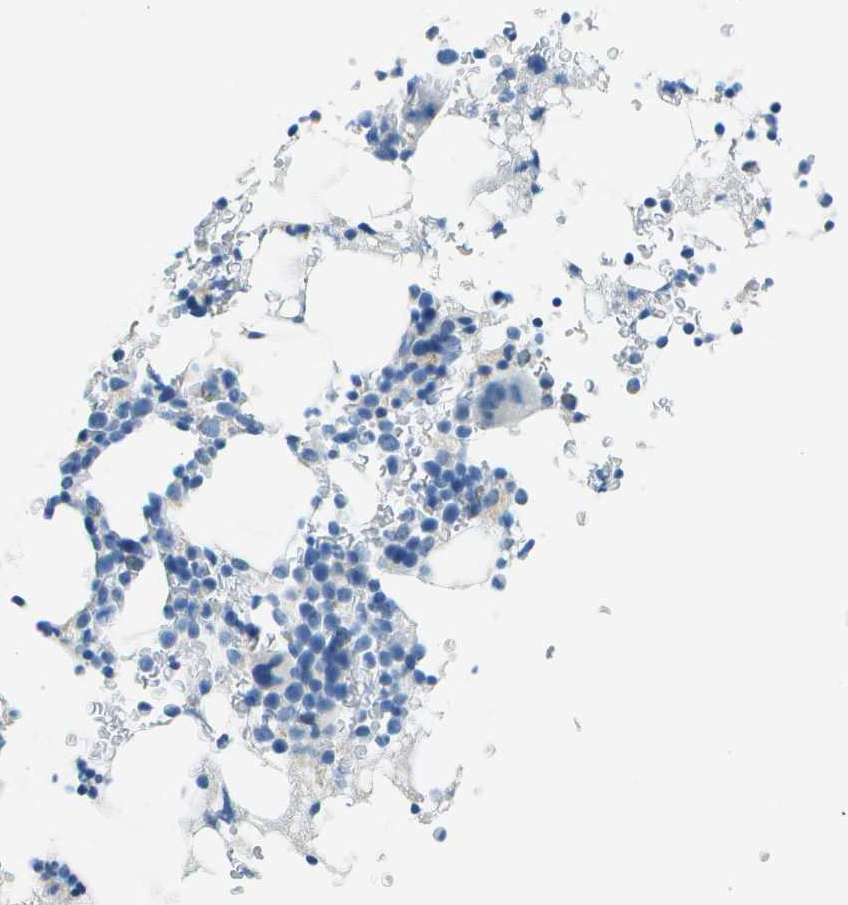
{"staining": {"intensity": "negative", "quantity": "none", "location": "none"}, "tissue": "bone marrow", "cell_type": "Hematopoietic cells", "image_type": "normal", "snomed": [{"axis": "morphology", "description": "Normal tissue, NOS"}, {"axis": "morphology", "description": "Inflammation, NOS"}, {"axis": "topography", "description": "Bone marrow"}], "caption": "DAB immunohistochemical staining of benign bone marrow displays no significant positivity in hematopoietic cells. Brightfield microscopy of immunohistochemistry (IHC) stained with DAB (3,3'-diaminobenzidine) (brown) and hematoxylin (blue), captured at high magnification.", "gene": "C1S", "patient": {"sex": "female", "age": 84}}